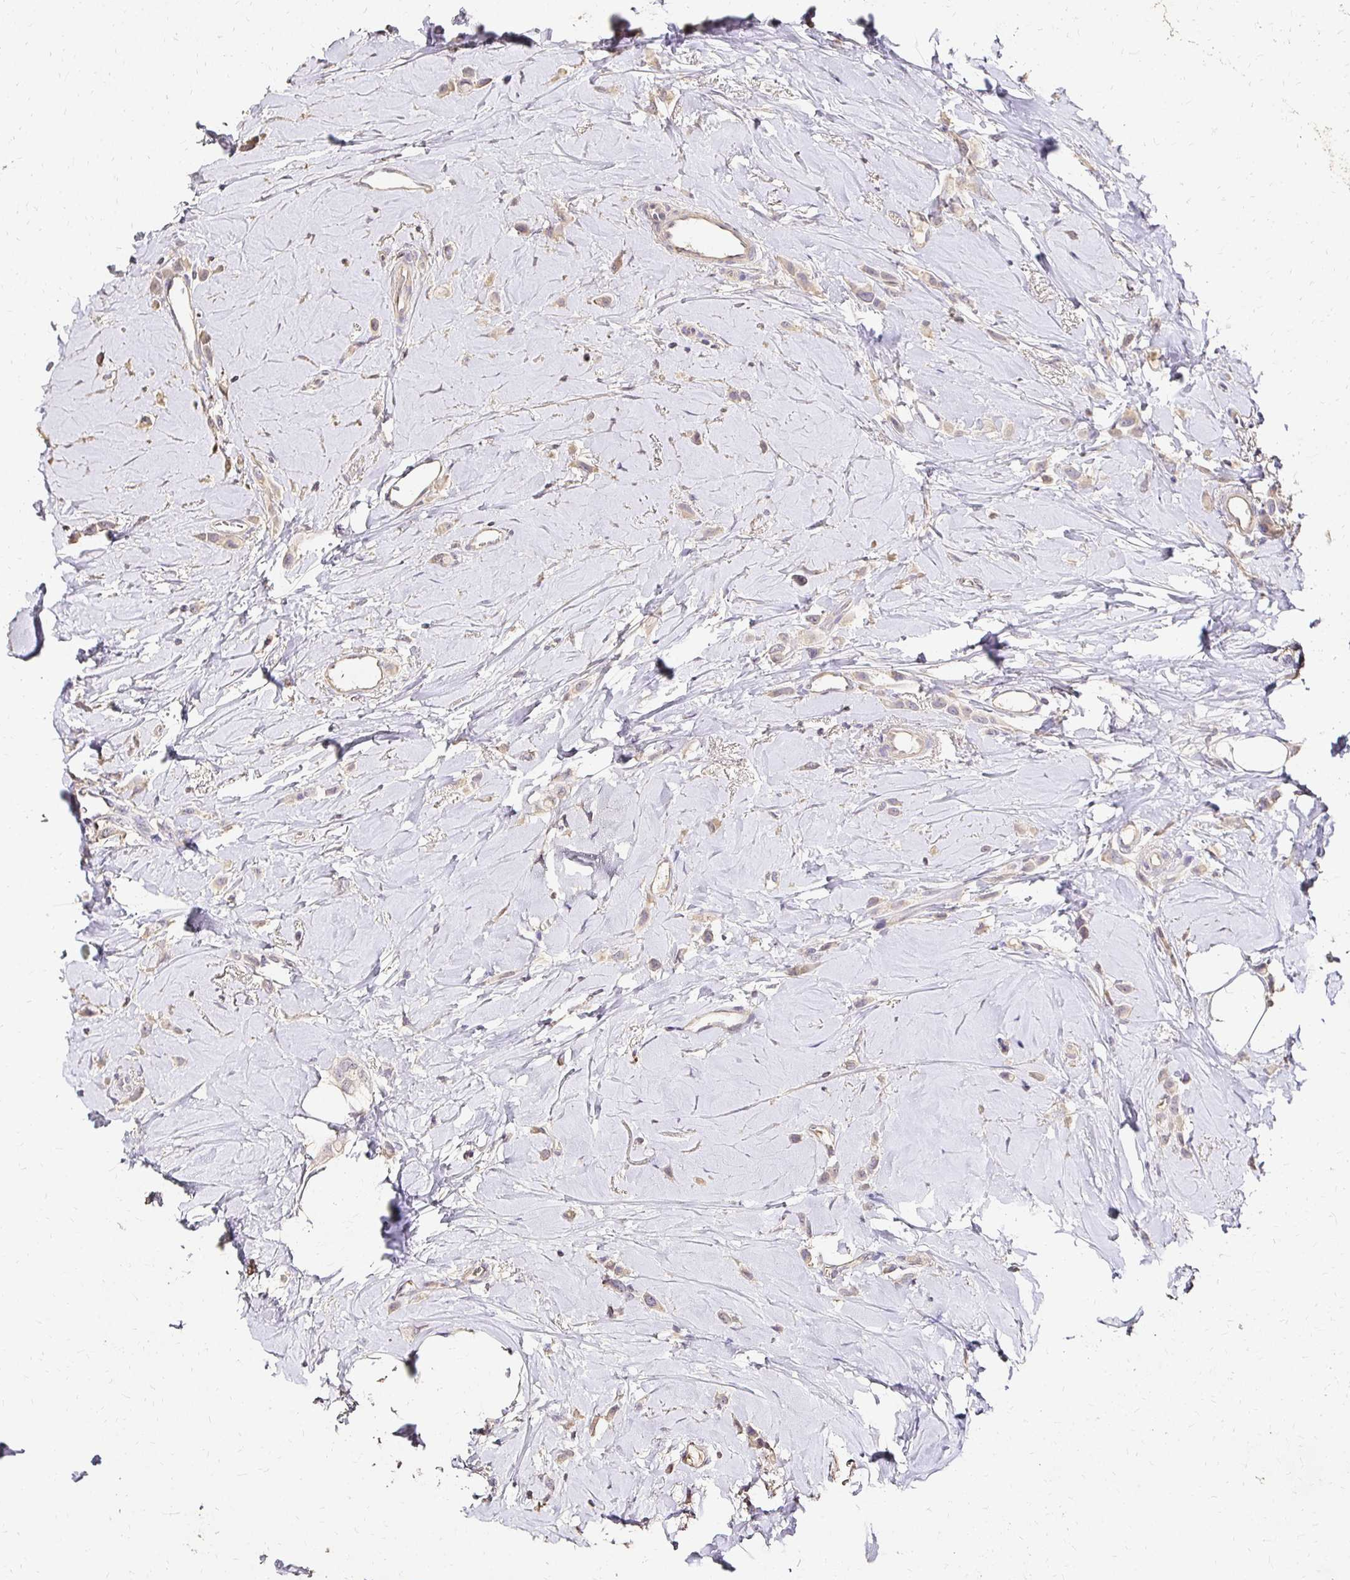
{"staining": {"intensity": "negative", "quantity": "none", "location": "none"}, "tissue": "breast cancer", "cell_type": "Tumor cells", "image_type": "cancer", "snomed": [{"axis": "morphology", "description": "Lobular carcinoma"}, {"axis": "topography", "description": "Breast"}], "caption": "DAB (3,3'-diaminobenzidine) immunohistochemical staining of human breast lobular carcinoma displays no significant expression in tumor cells.", "gene": "UGT1A6", "patient": {"sex": "female", "age": 66}}